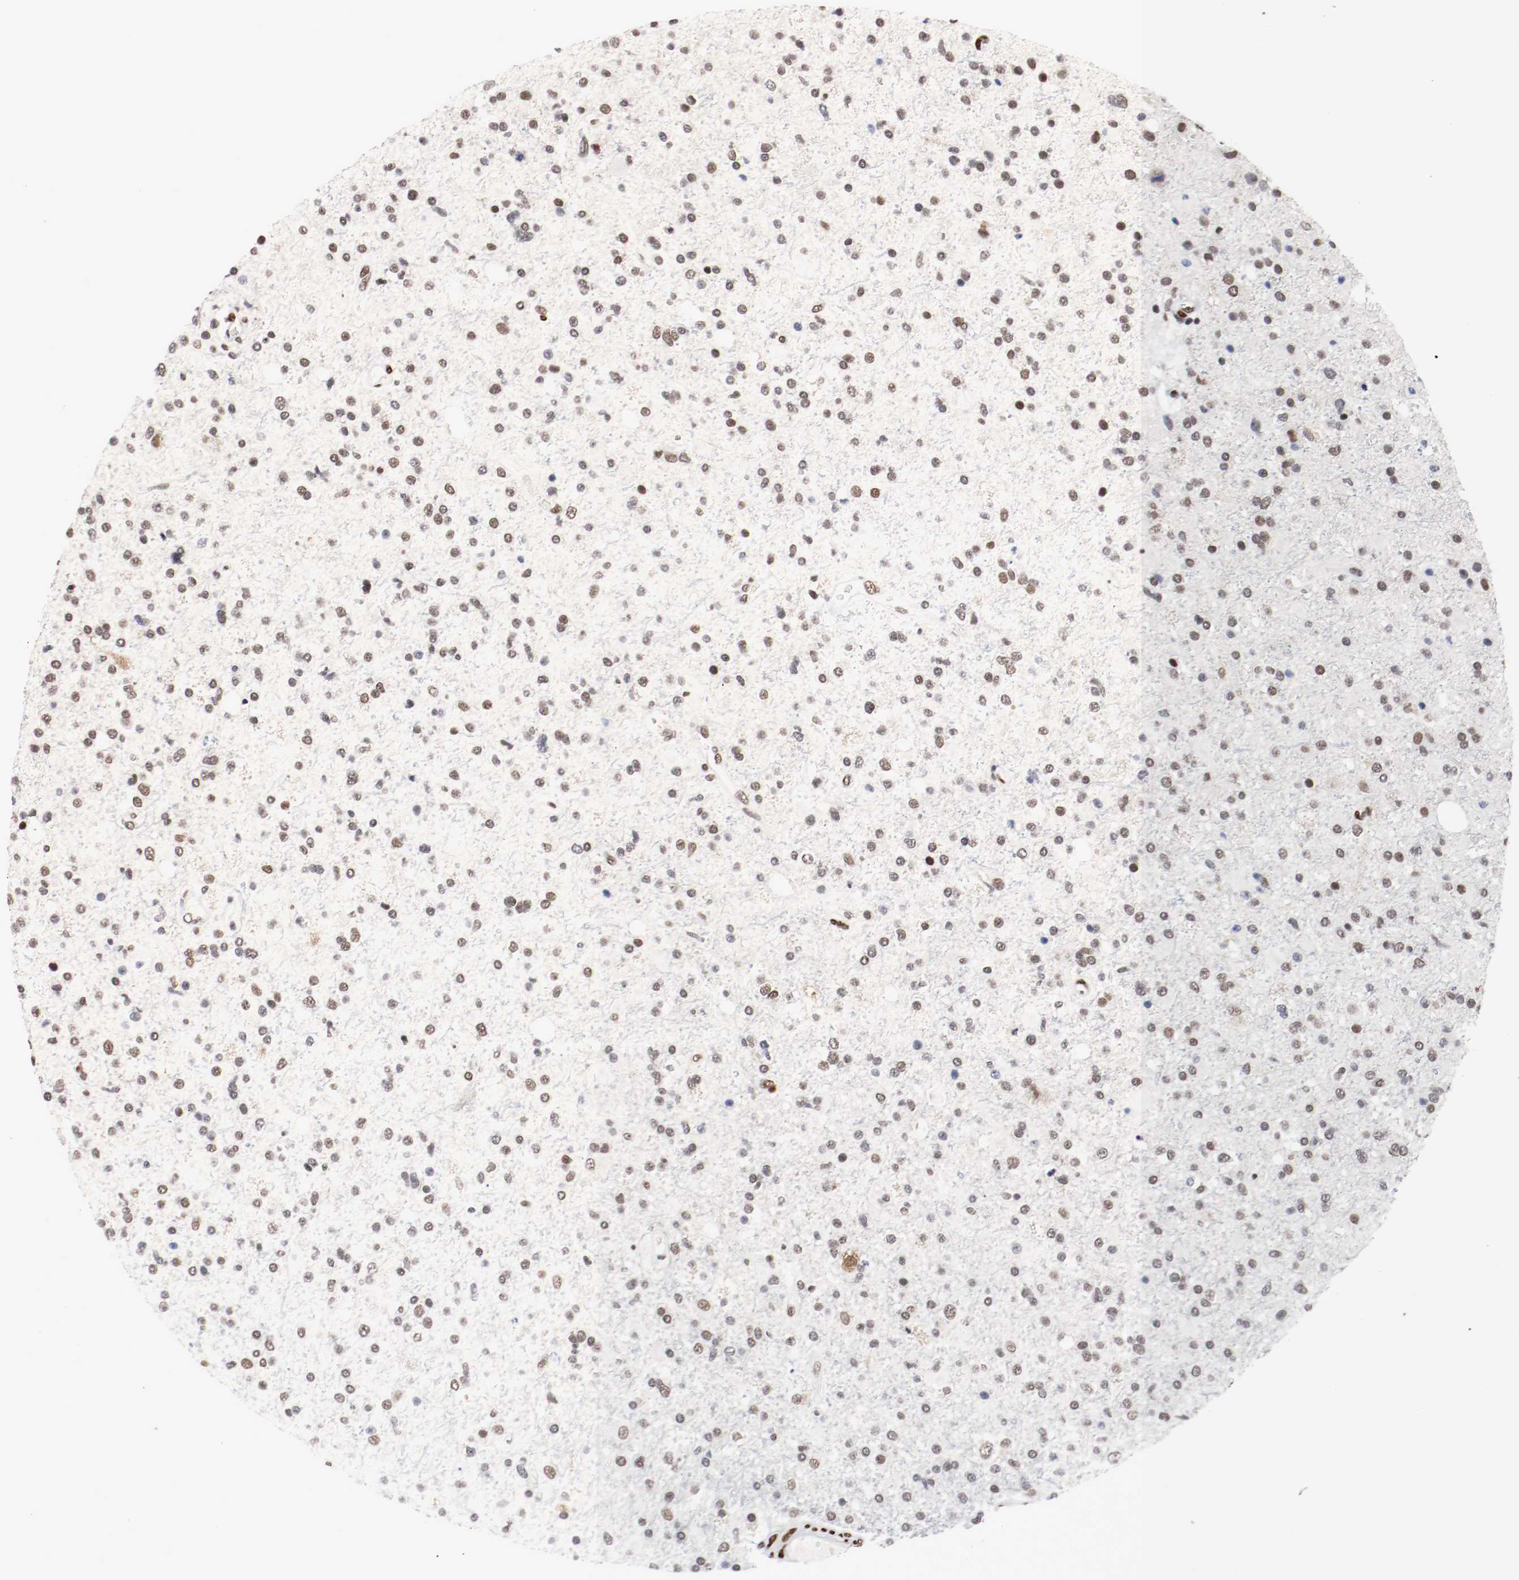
{"staining": {"intensity": "weak", "quantity": "25%-75%", "location": "nuclear"}, "tissue": "glioma", "cell_type": "Tumor cells", "image_type": "cancer", "snomed": [{"axis": "morphology", "description": "Glioma, malignant, High grade"}, {"axis": "topography", "description": "Brain"}], "caption": "Weak nuclear positivity for a protein is identified in about 25%-75% of tumor cells of malignant glioma (high-grade) using immunohistochemistry.", "gene": "MEF2D", "patient": {"sex": "male", "age": 33}}